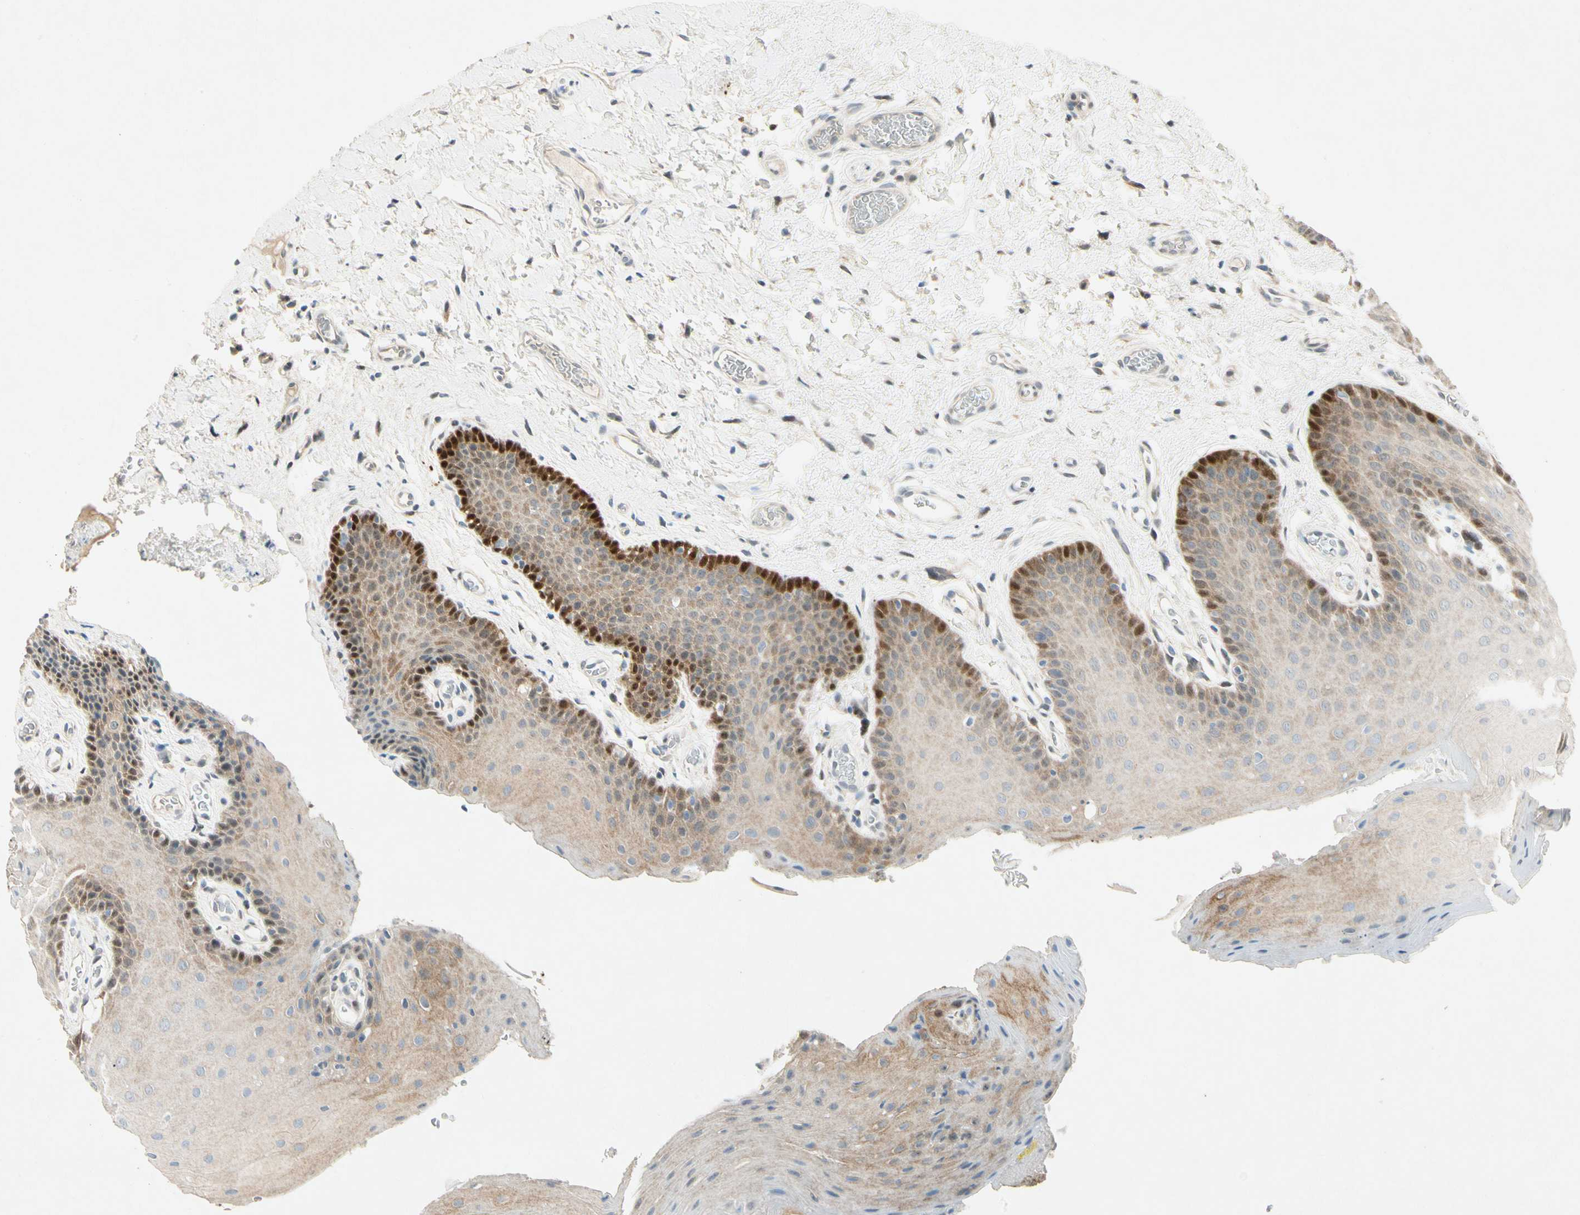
{"staining": {"intensity": "strong", "quantity": "<25%", "location": "nuclear"}, "tissue": "oral mucosa", "cell_type": "Squamous epithelial cells", "image_type": "normal", "snomed": [{"axis": "morphology", "description": "Normal tissue, NOS"}, {"axis": "topography", "description": "Oral tissue"}], "caption": "Oral mucosa stained with a protein marker reveals strong staining in squamous epithelial cells.", "gene": "HSPA1B", "patient": {"sex": "male", "age": 54}}